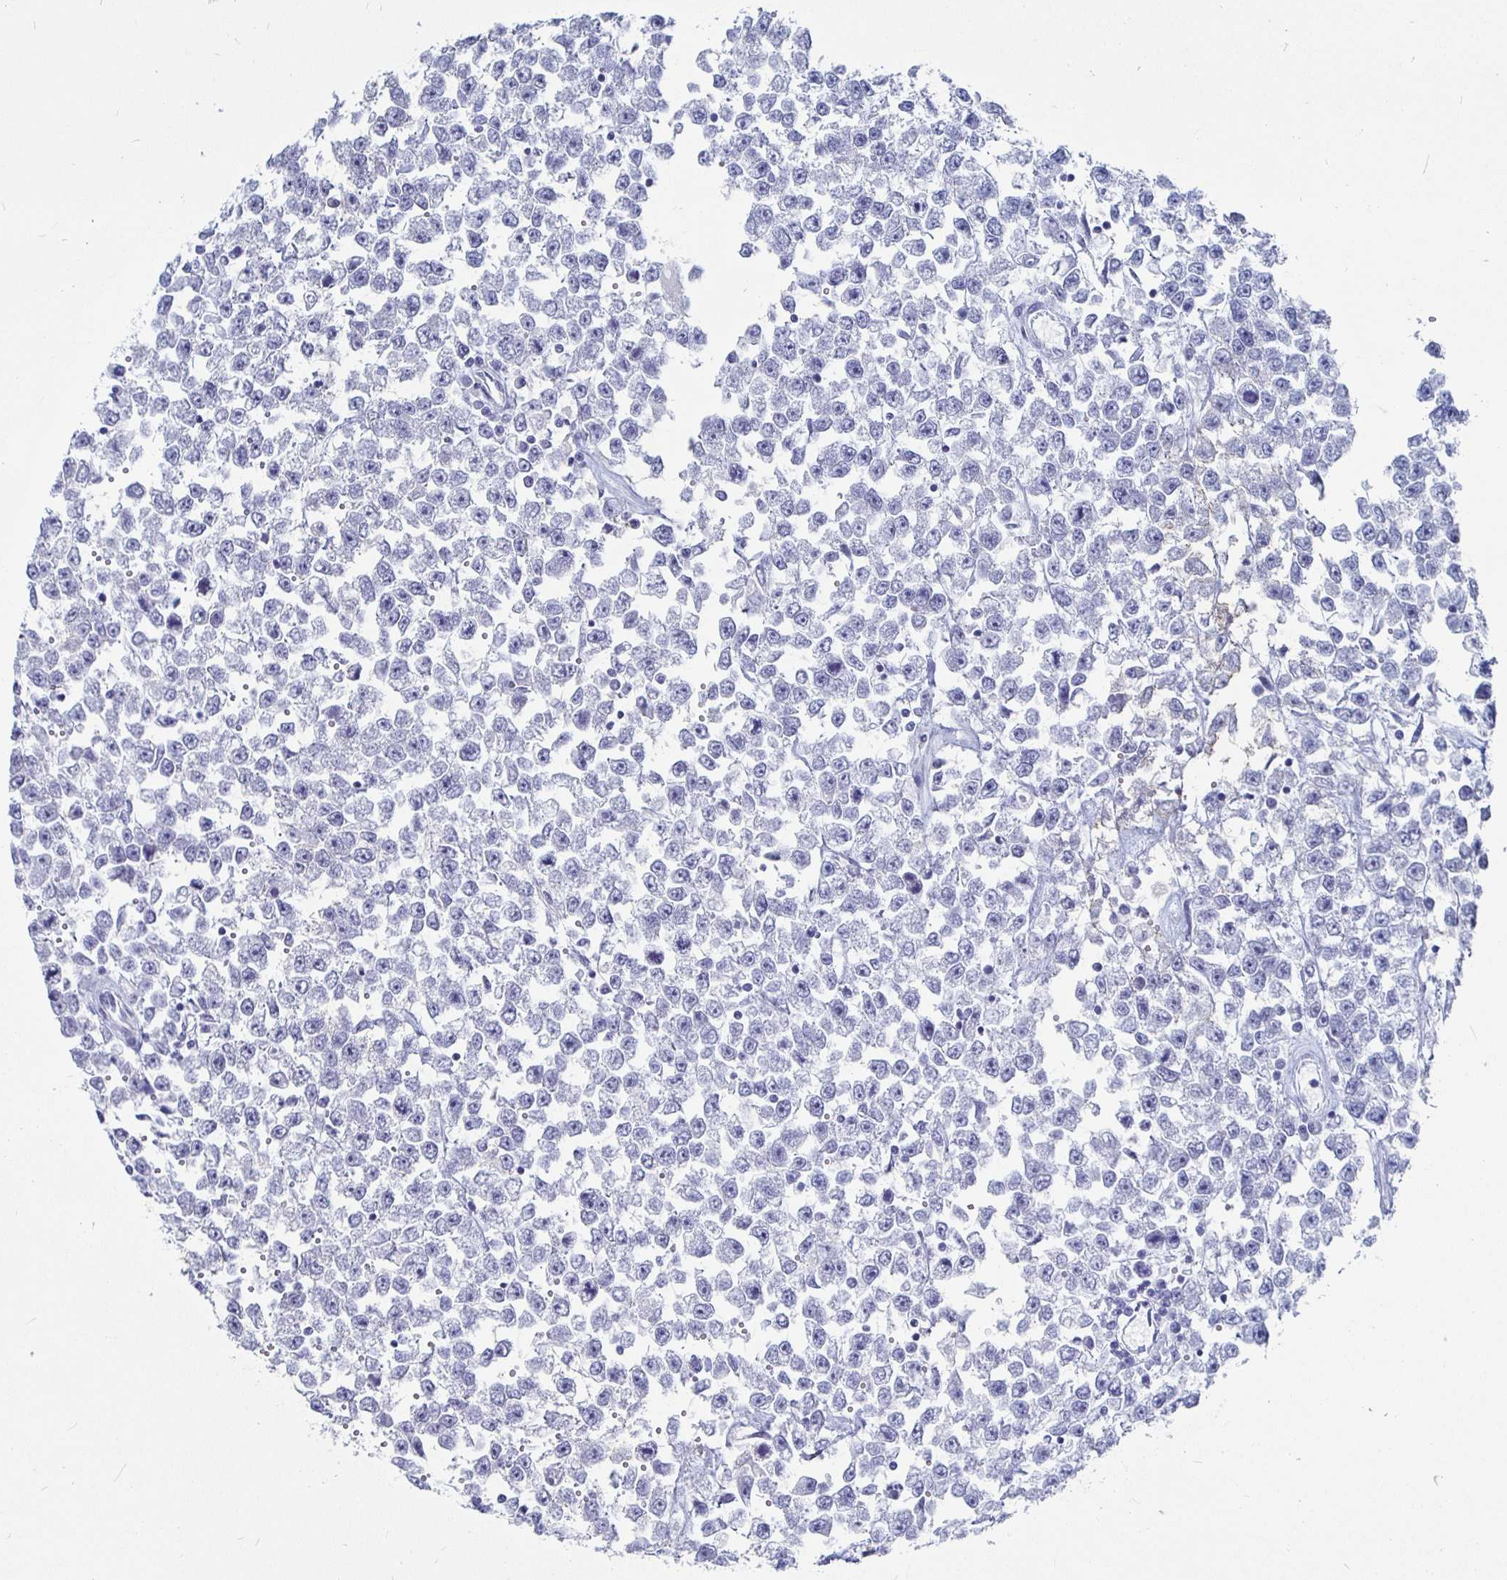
{"staining": {"intensity": "negative", "quantity": "none", "location": "none"}, "tissue": "testis cancer", "cell_type": "Tumor cells", "image_type": "cancer", "snomed": [{"axis": "morphology", "description": "Seminoma, NOS"}, {"axis": "topography", "description": "Testis"}], "caption": "Immunohistochemistry (IHC) micrograph of neoplastic tissue: testis cancer (seminoma) stained with DAB (3,3'-diaminobenzidine) demonstrates no significant protein staining in tumor cells.", "gene": "CA9", "patient": {"sex": "male", "age": 34}}